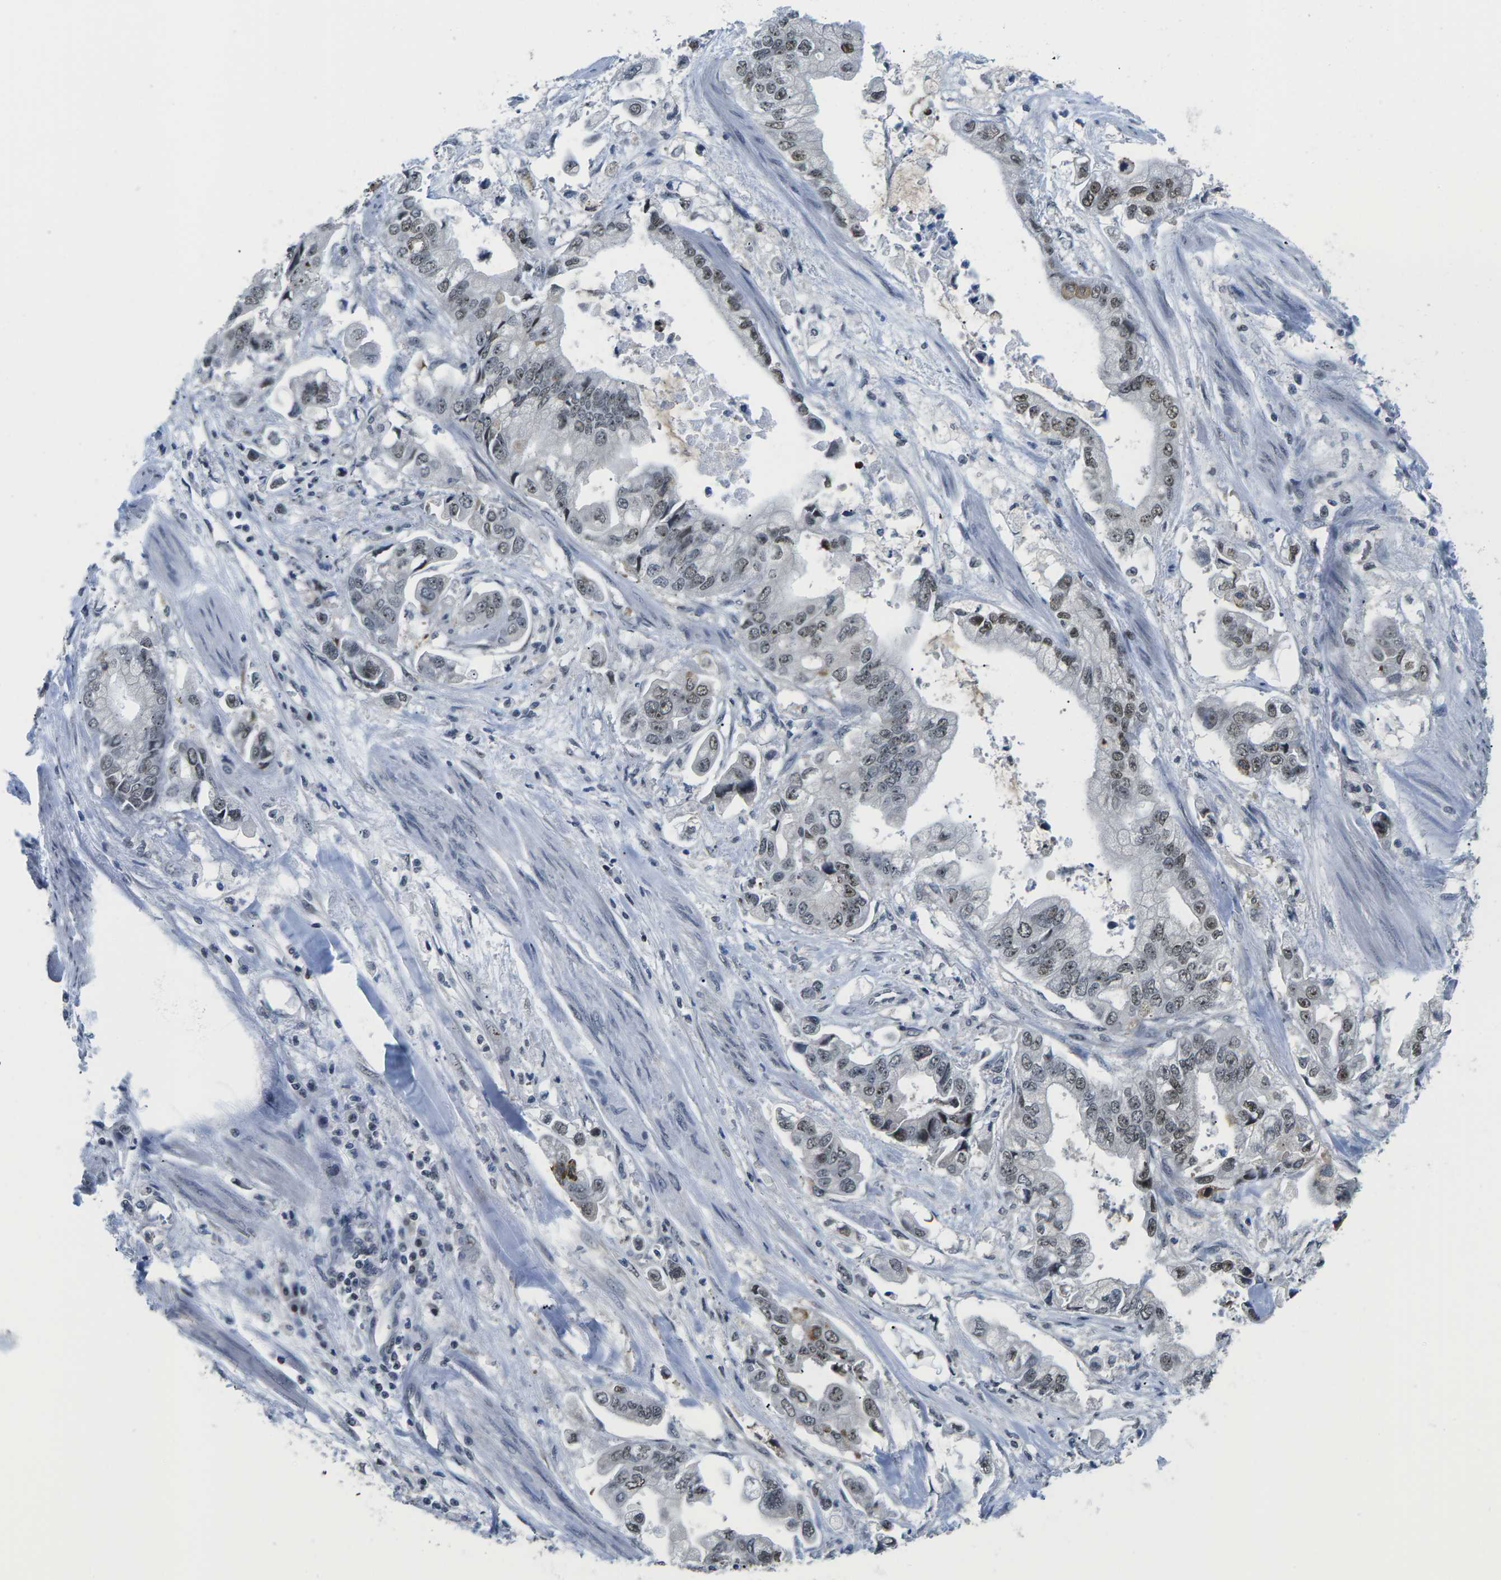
{"staining": {"intensity": "weak", "quantity": ">75%", "location": "nuclear"}, "tissue": "stomach cancer", "cell_type": "Tumor cells", "image_type": "cancer", "snomed": [{"axis": "morphology", "description": "Normal tissue, NOS"}, {"axis": "morphology", "description": "Adenocarcinoma, NOS"}, {"axis": "topography", "description": "Stomach"}], "caption": "This is a histology image of immunohistochemistry (IHC) staining of stomach cancer (adenocarcinoma), which shows weak staining in the nuclear of tumor cells.", "gene": "NSRP1", "patient": {"sex": "male", "age": 62}}